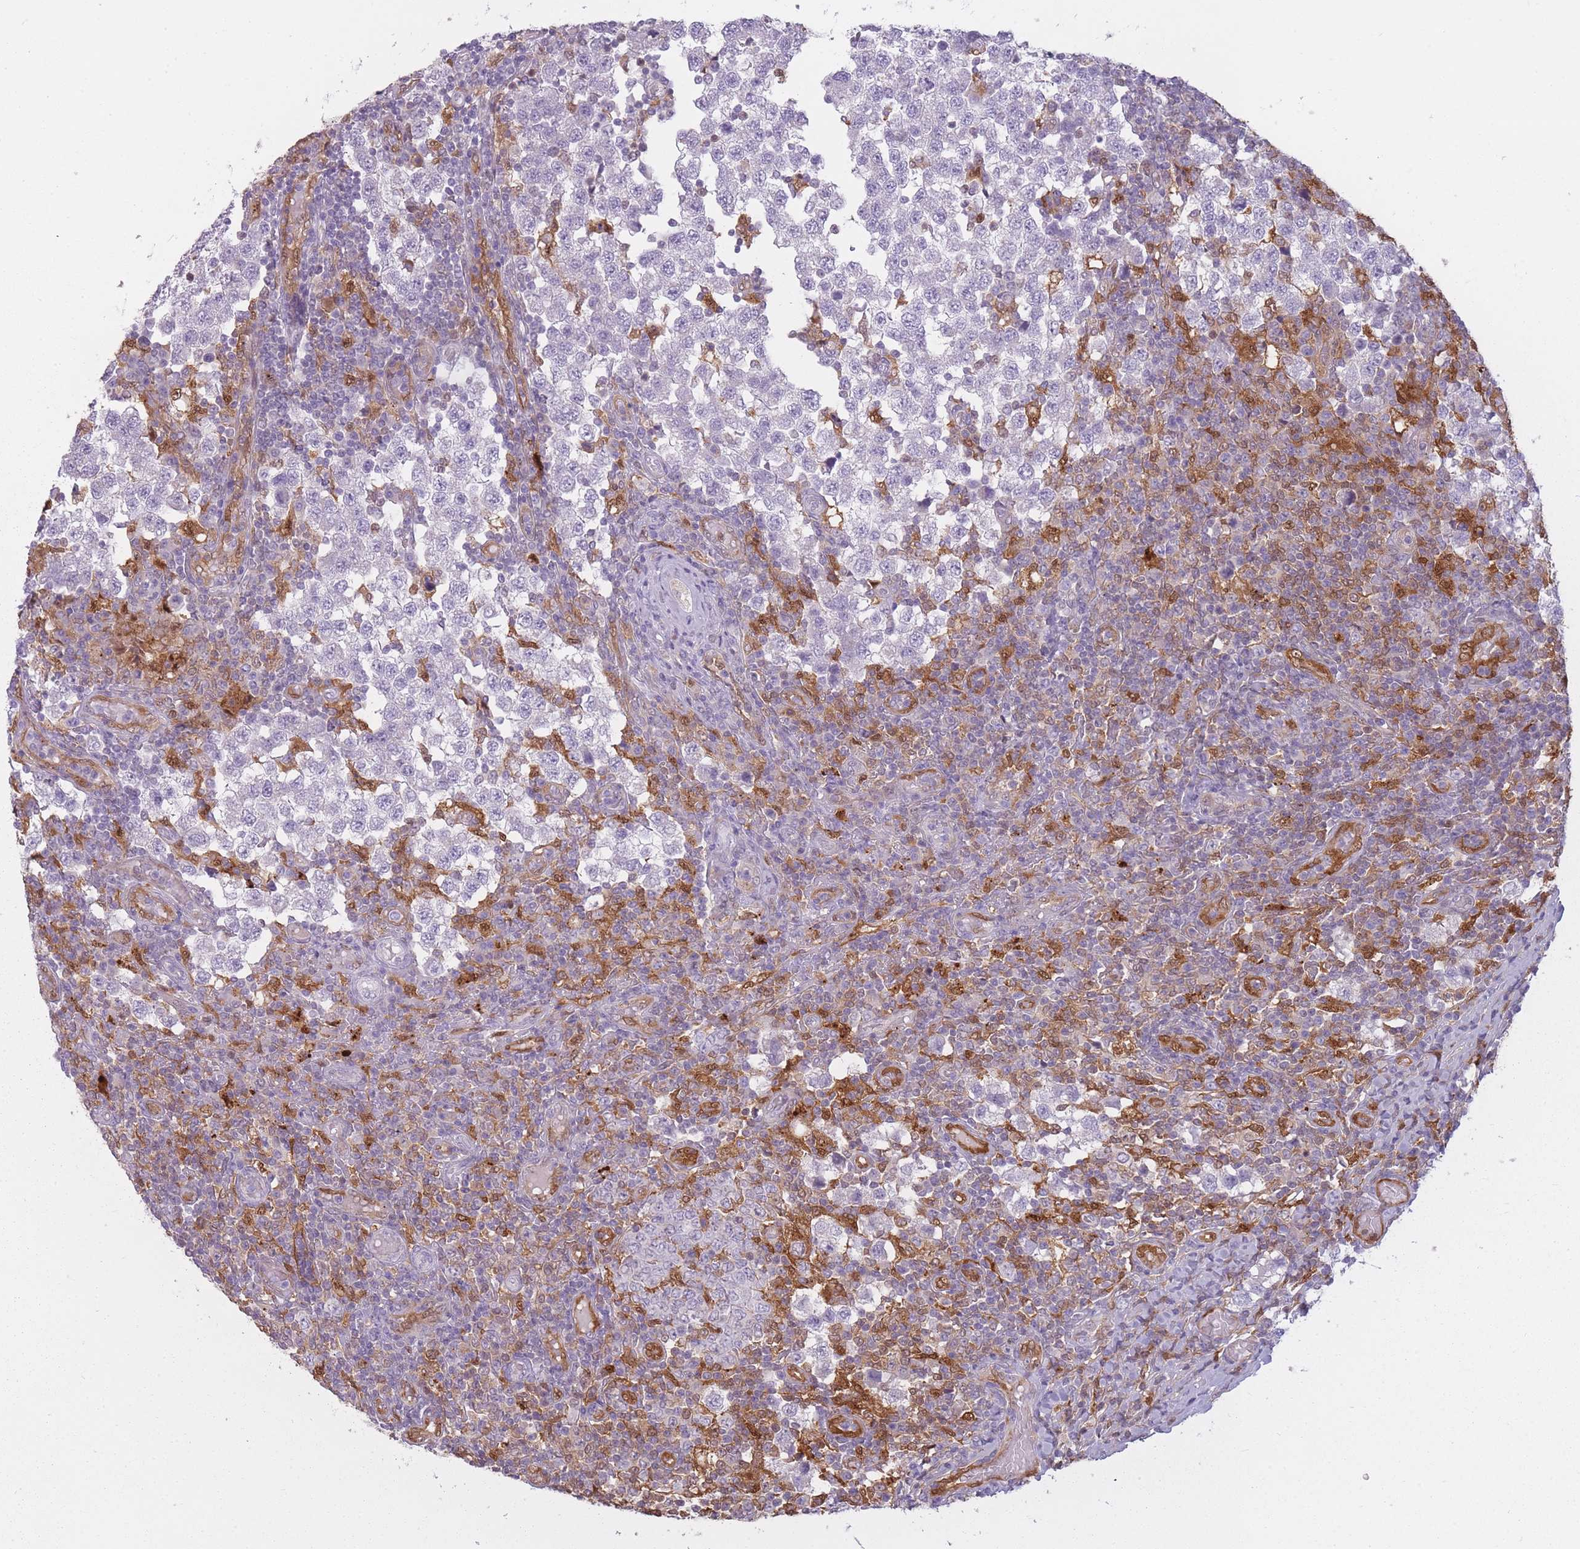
{"staining": {"intensity": "negative", "quantity": "none", "location": "none"}, "tissue": "testis cancer", "cell_type": "Tumor cells", "image_type": "cancer", "snomed": [{"axis": "morphology", "description": "Seminoma, NOS"}, {"axis": "topography", "description": "Testis"}], "caption": "Micrograph shows no protein expression in tumor cells of testis cancer tissue.", "gene": "LGALS9", "patient": {"sex": "male", "age": 34}}